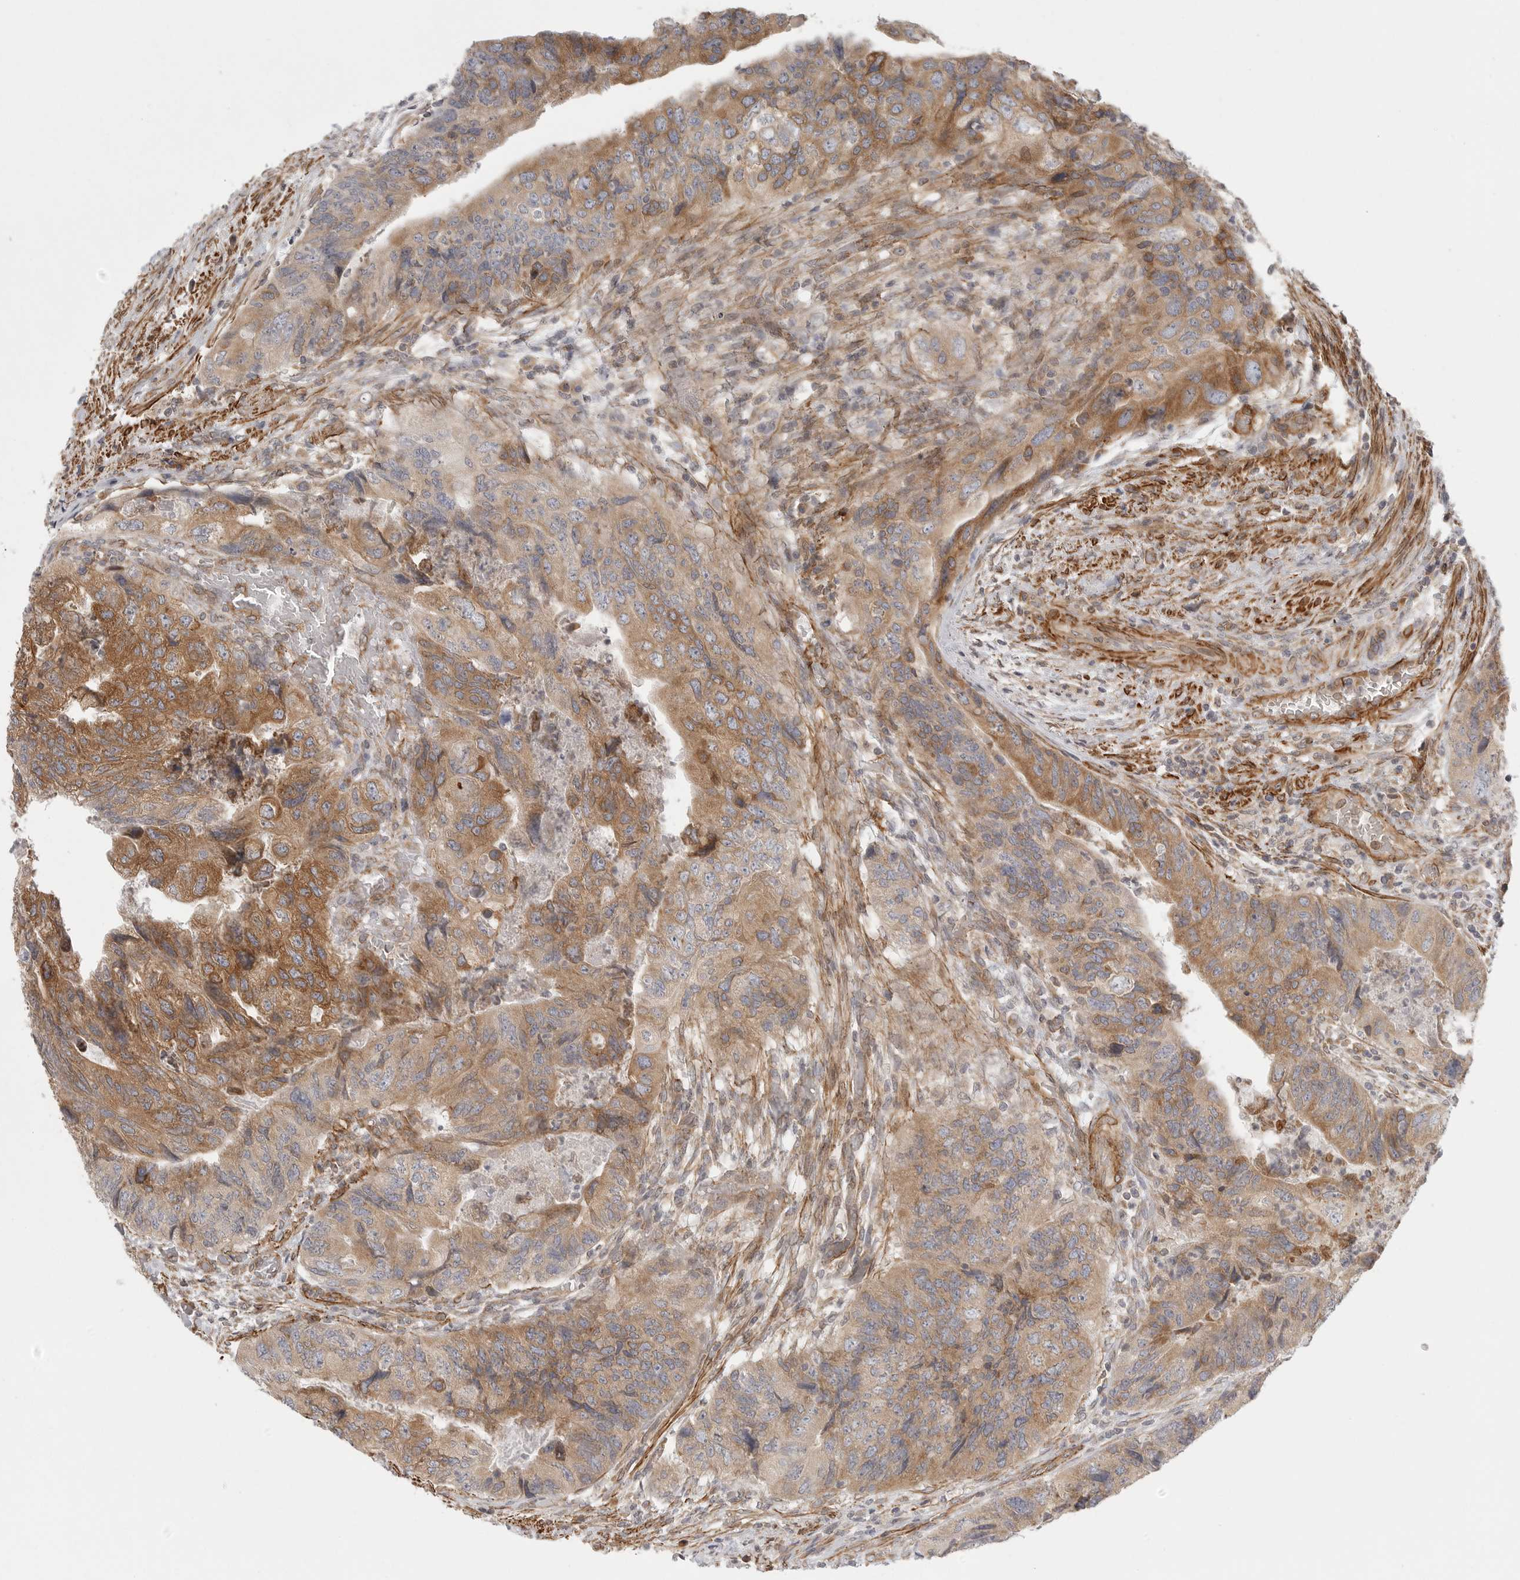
{"staining": {"intensity": "moderate", "quantity": ">75%", "location": "cytoplasmic/membranous"}, "tissue": "colorectal cancer", "cell_type": "Tumor cells", "image_type": "cancer", "snomed": [{"axis": "morphology", "description": "Adenocarcinoma, NOS"}, {"axis": "topography", "description": "Rectum"}], "caption": "This histopathology image reveals colorectal cancer stained with IHC to label a protein in brown. The cytoplasmic/membranous of tumor cells show moderate positivity for the protein. Nuclei are counter-stained blue.", "gene": "CERS2", "patient": {"sex": "male", "age": 63}}